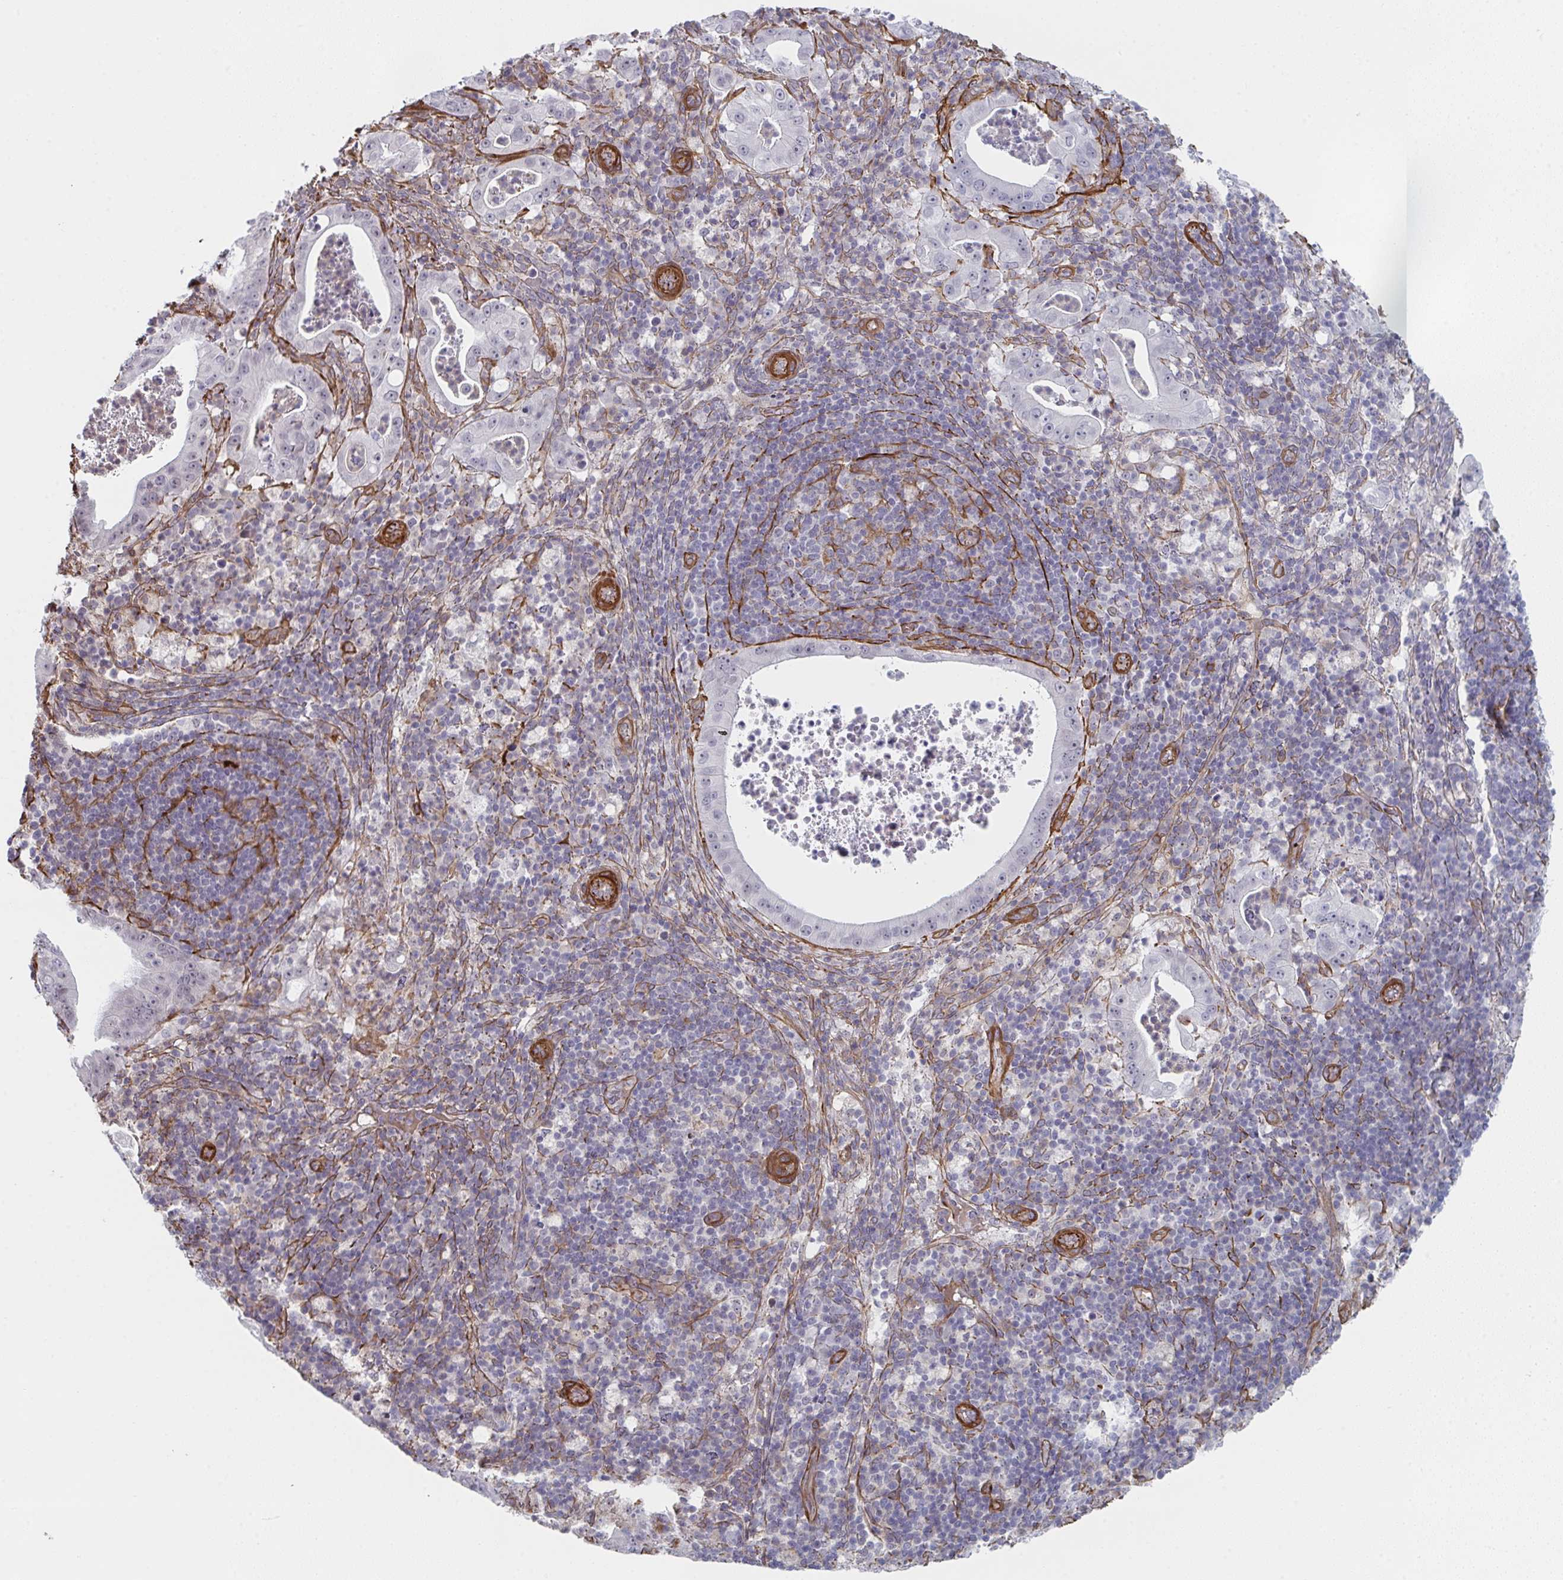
{"staining": {"intensity": "negative", "quantity": "none", "location": "none"}, "tissue": "pancreatic cancer", "cell_type": "Tumor cells", "image_type": "cancer", "snomed": [{"axis": "morphology", "description": "Adenocarcinoma, NOS"}, {"axis": "topography", "description": "Pancreas"}], "caption": "There is no significant staining in tumor cells of pancreatic adenocarcinoma.", "gene": "NEURL4", "patient": {"sex": "male", "age": 71}}